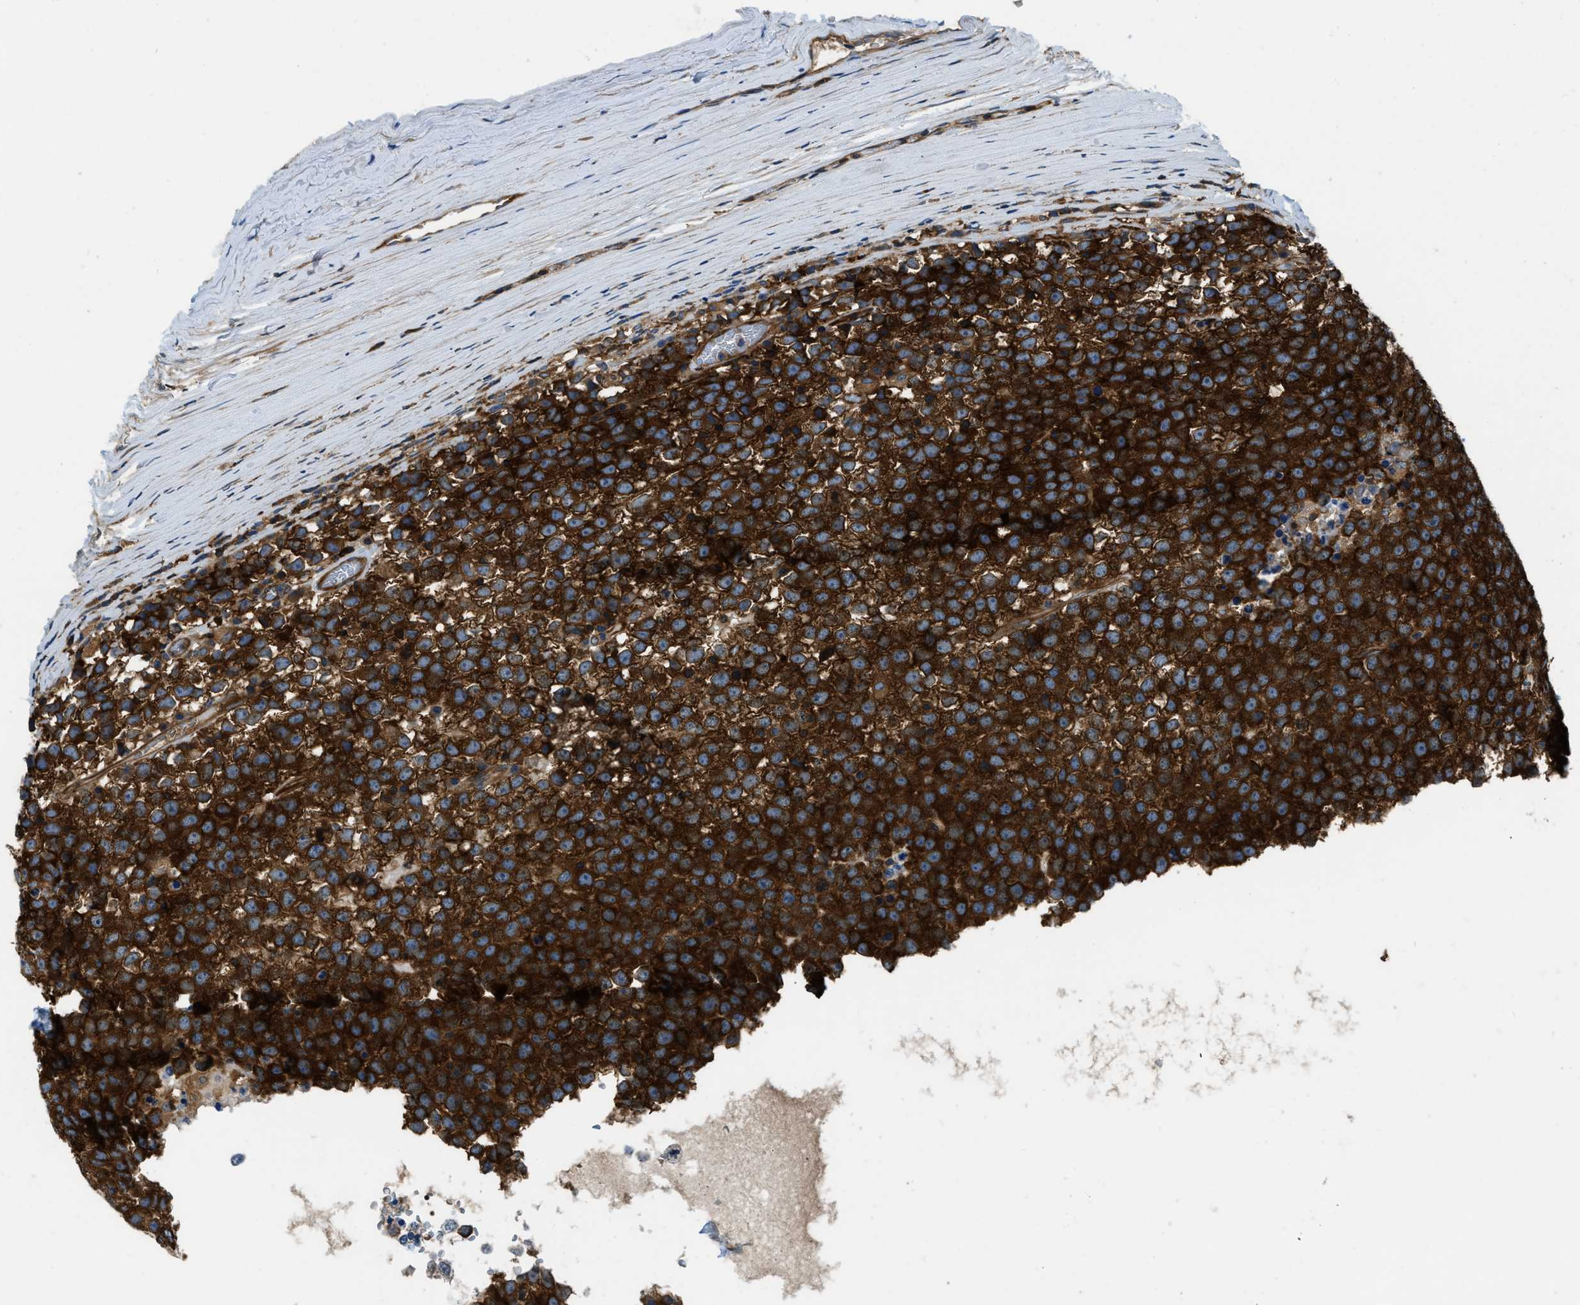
{"staining": {"intensity": "strong", "quantity": ">75%", "location": "cytoplasmic/membranous"}, "tissue": "testis cancer", "cell_type": "Tumor cells", "image_type": "cancer", "snomed": [{"axis": "morphology", "description": "Seminoma, NOS"}, {"axis": "topography", "description": "Testis"}], "caption": "Human testis cancer stained with a protein marker demonstrates strong staining in tumor cells.", "gene": "PFKP", "patient": {"sex": "male", "age": 65}}